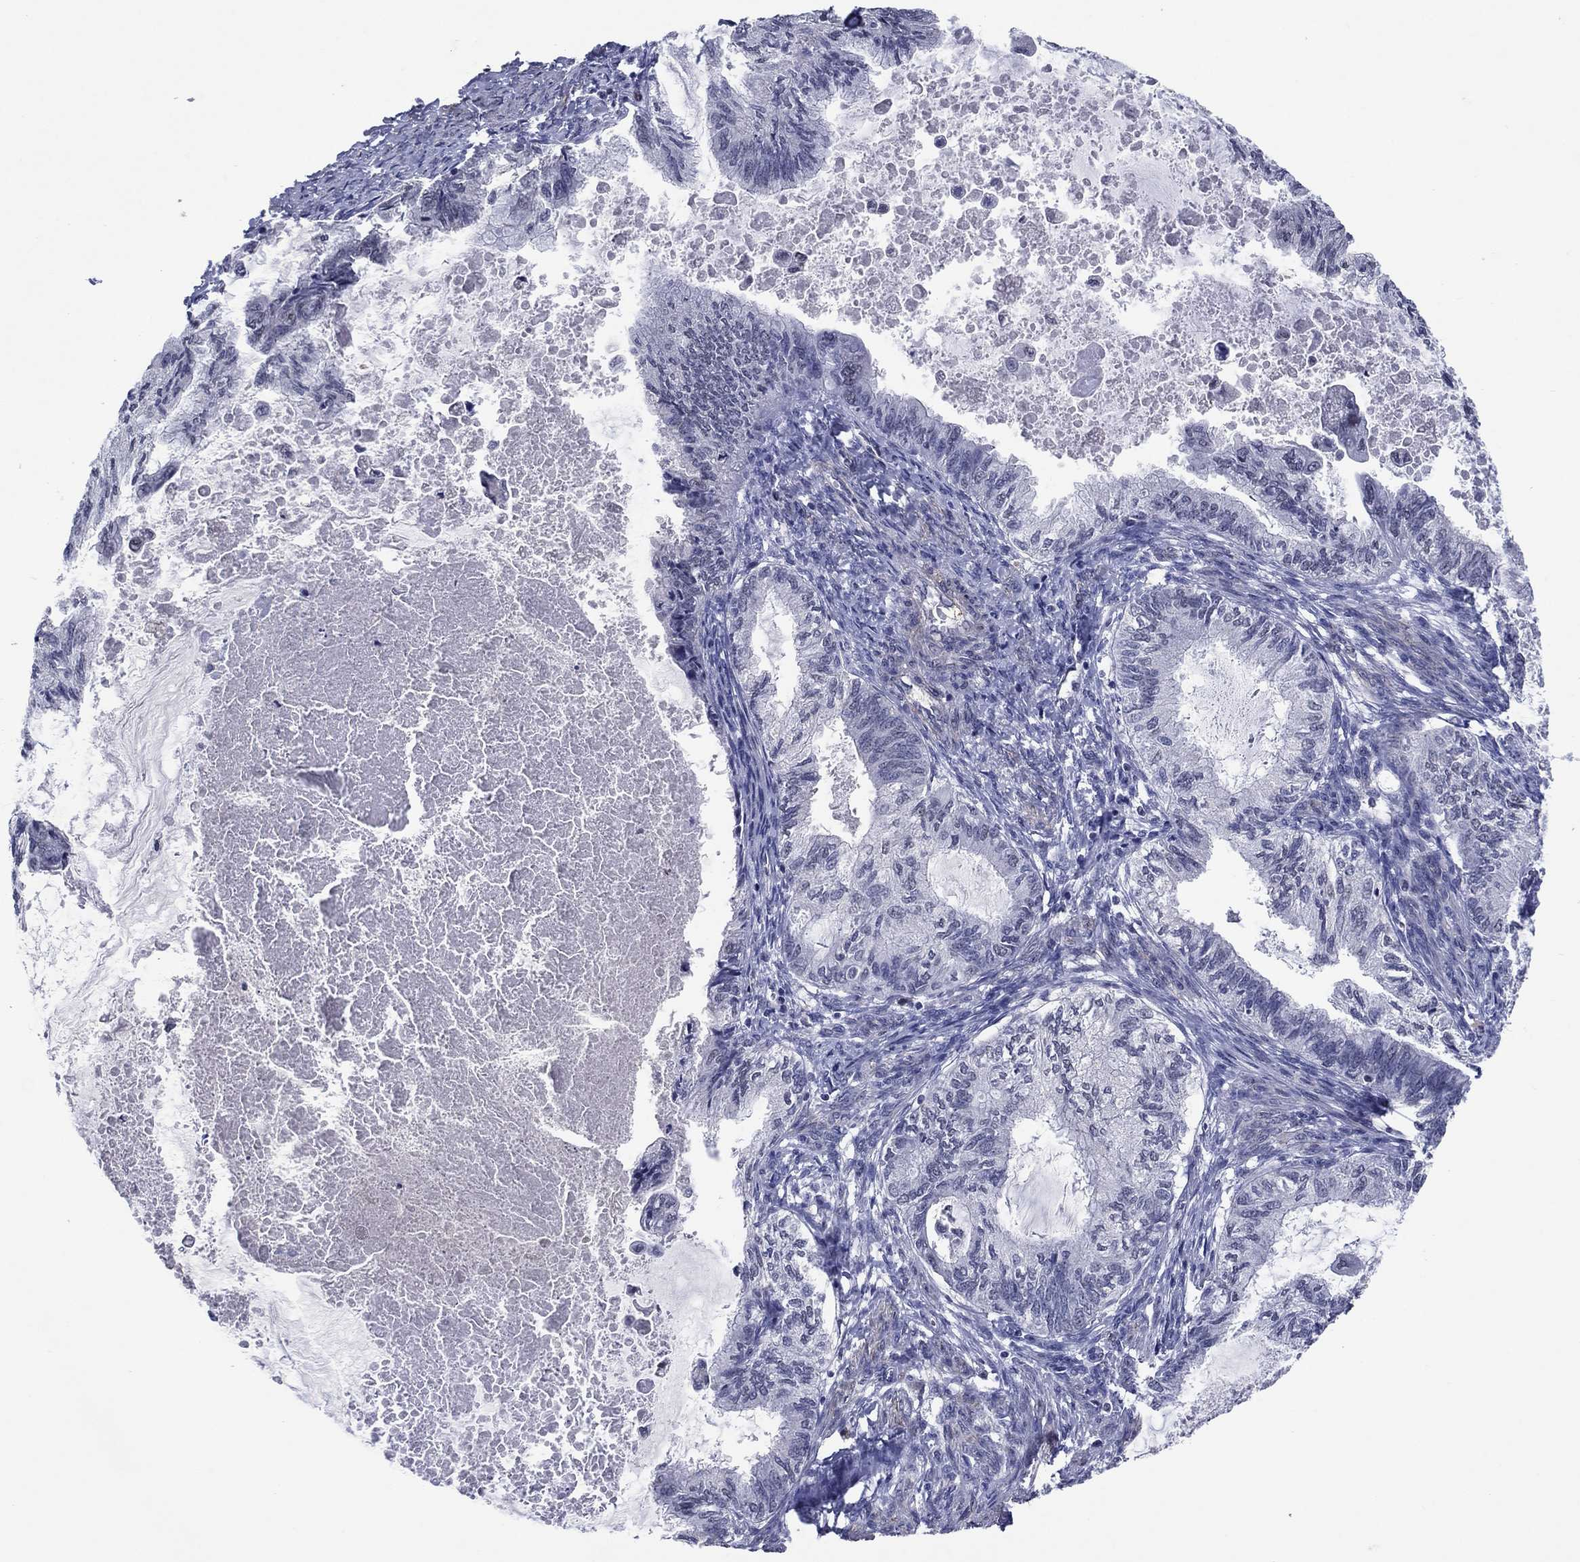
{"staining": {"intensity": "negative", "quantity": "none", "location": "none"}, "tissue": "endometrial cancer", "cell_type": "Tumor cells", "image_type": "cancer", "snomed": [{"axis": "morphology", "description": "Adenocarcinoma, NOS"}, {"axis": "topography", "description": "Endometrium"}], "caption": "Tumor cells are negative for brown protein staining in endometrial cancer (adenocarcinoma). The staining was performed using DAB to visualize the protein expression in brown, while the nuclei were stained in blue with hematoxylin (Magnification: 20x).", "gene": "TYMS", "patient": {"sex": "female", "age": 86}}